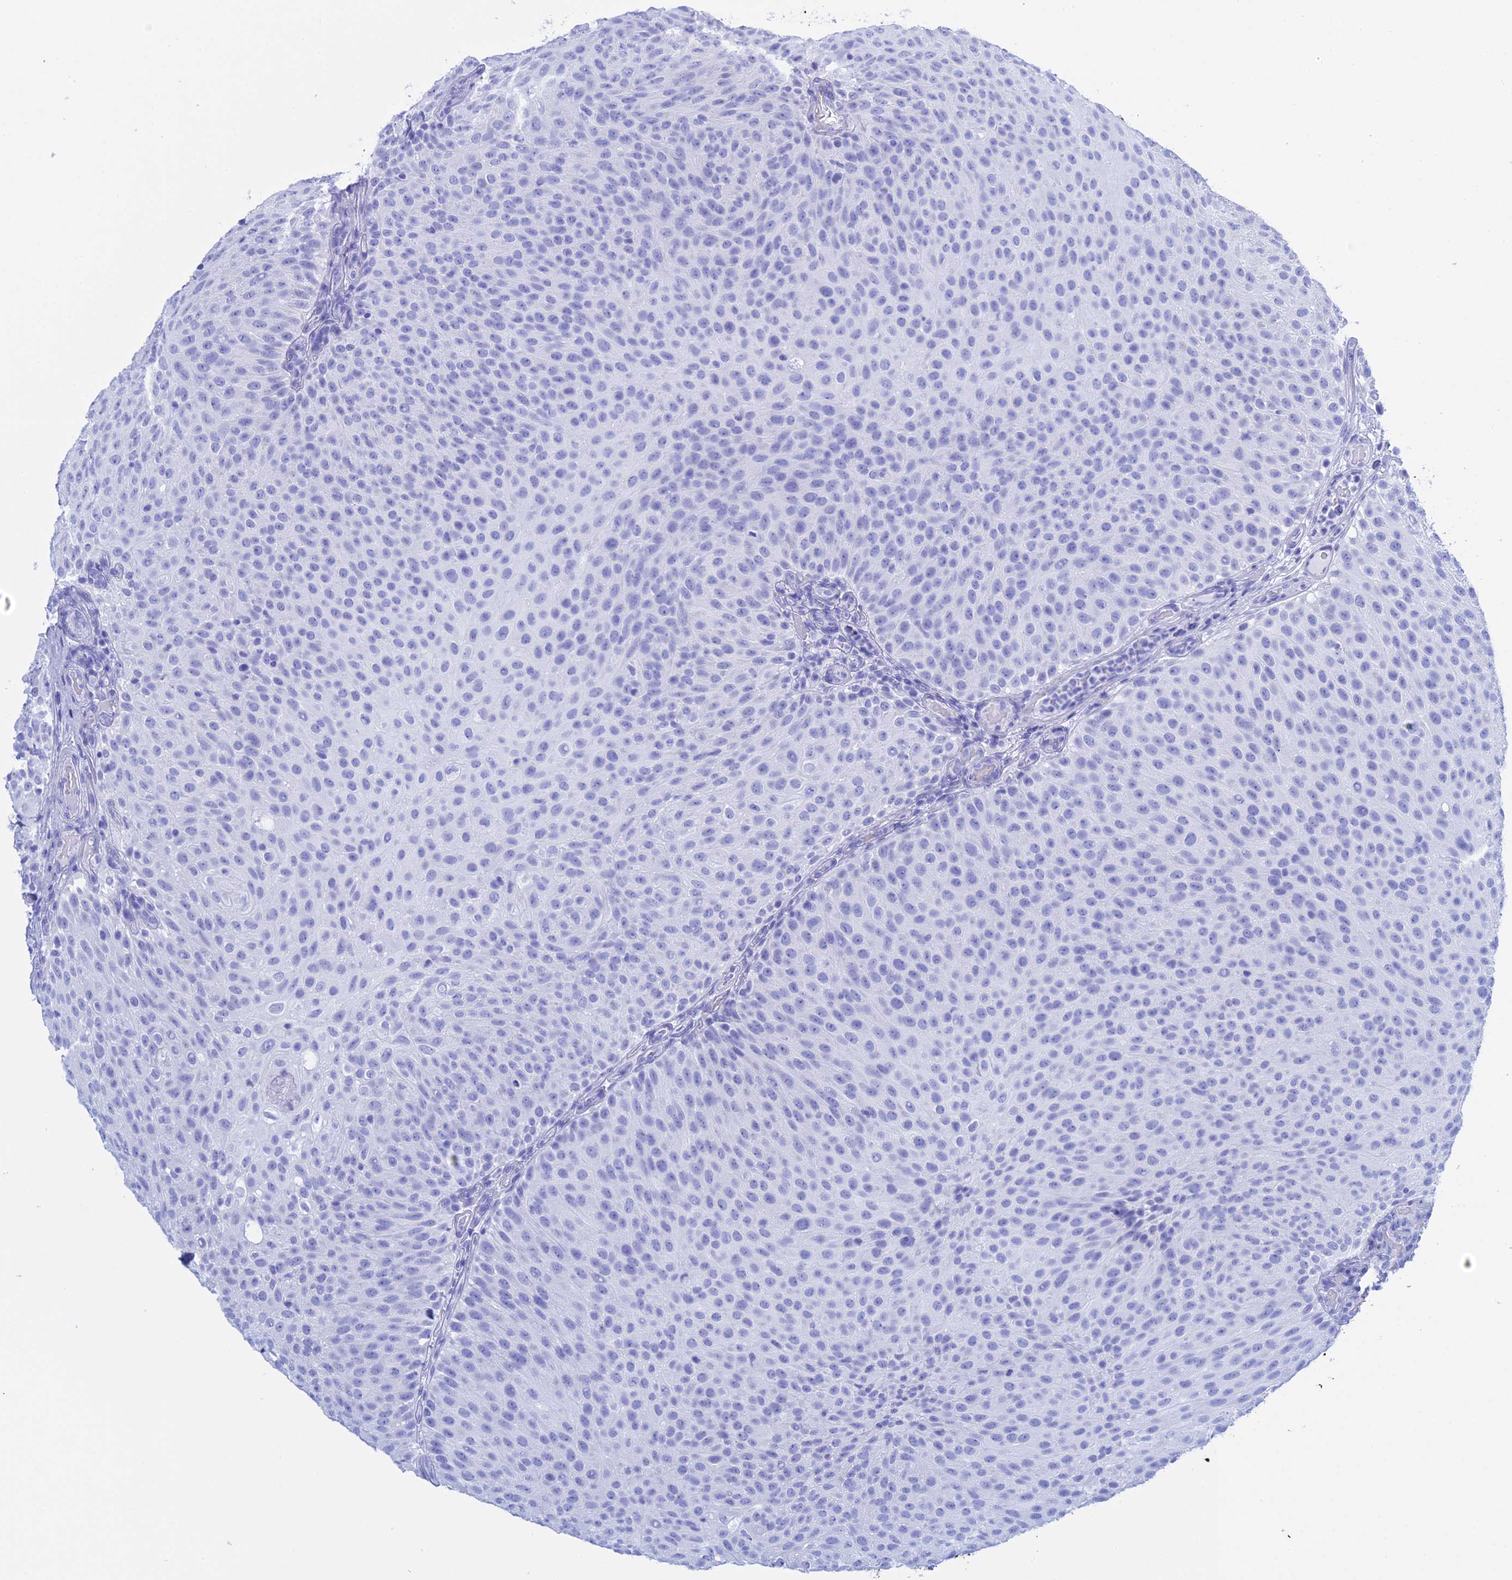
{"staining": {"intensity": "negative", "quantity": "none", "location": "none"}, "tissue": "urothelial cancer", "cell_type": "Tumor cells", "image_type": "cancer", "snomed": [{"axis": "morphology", "description": "Urothelial carcinoma, Low grade"}, {"axis": "topography", "description": "Urinary bladder"}], "caption": "This micrograph is of low-grade urothelial carcinoma stained with IHC to label a protein in brown with the nuclei are counter-stained blue. There is no positivity in tumor cells.", "gene": "TEX101", "patient": {"sex": "male", "age": 78}}